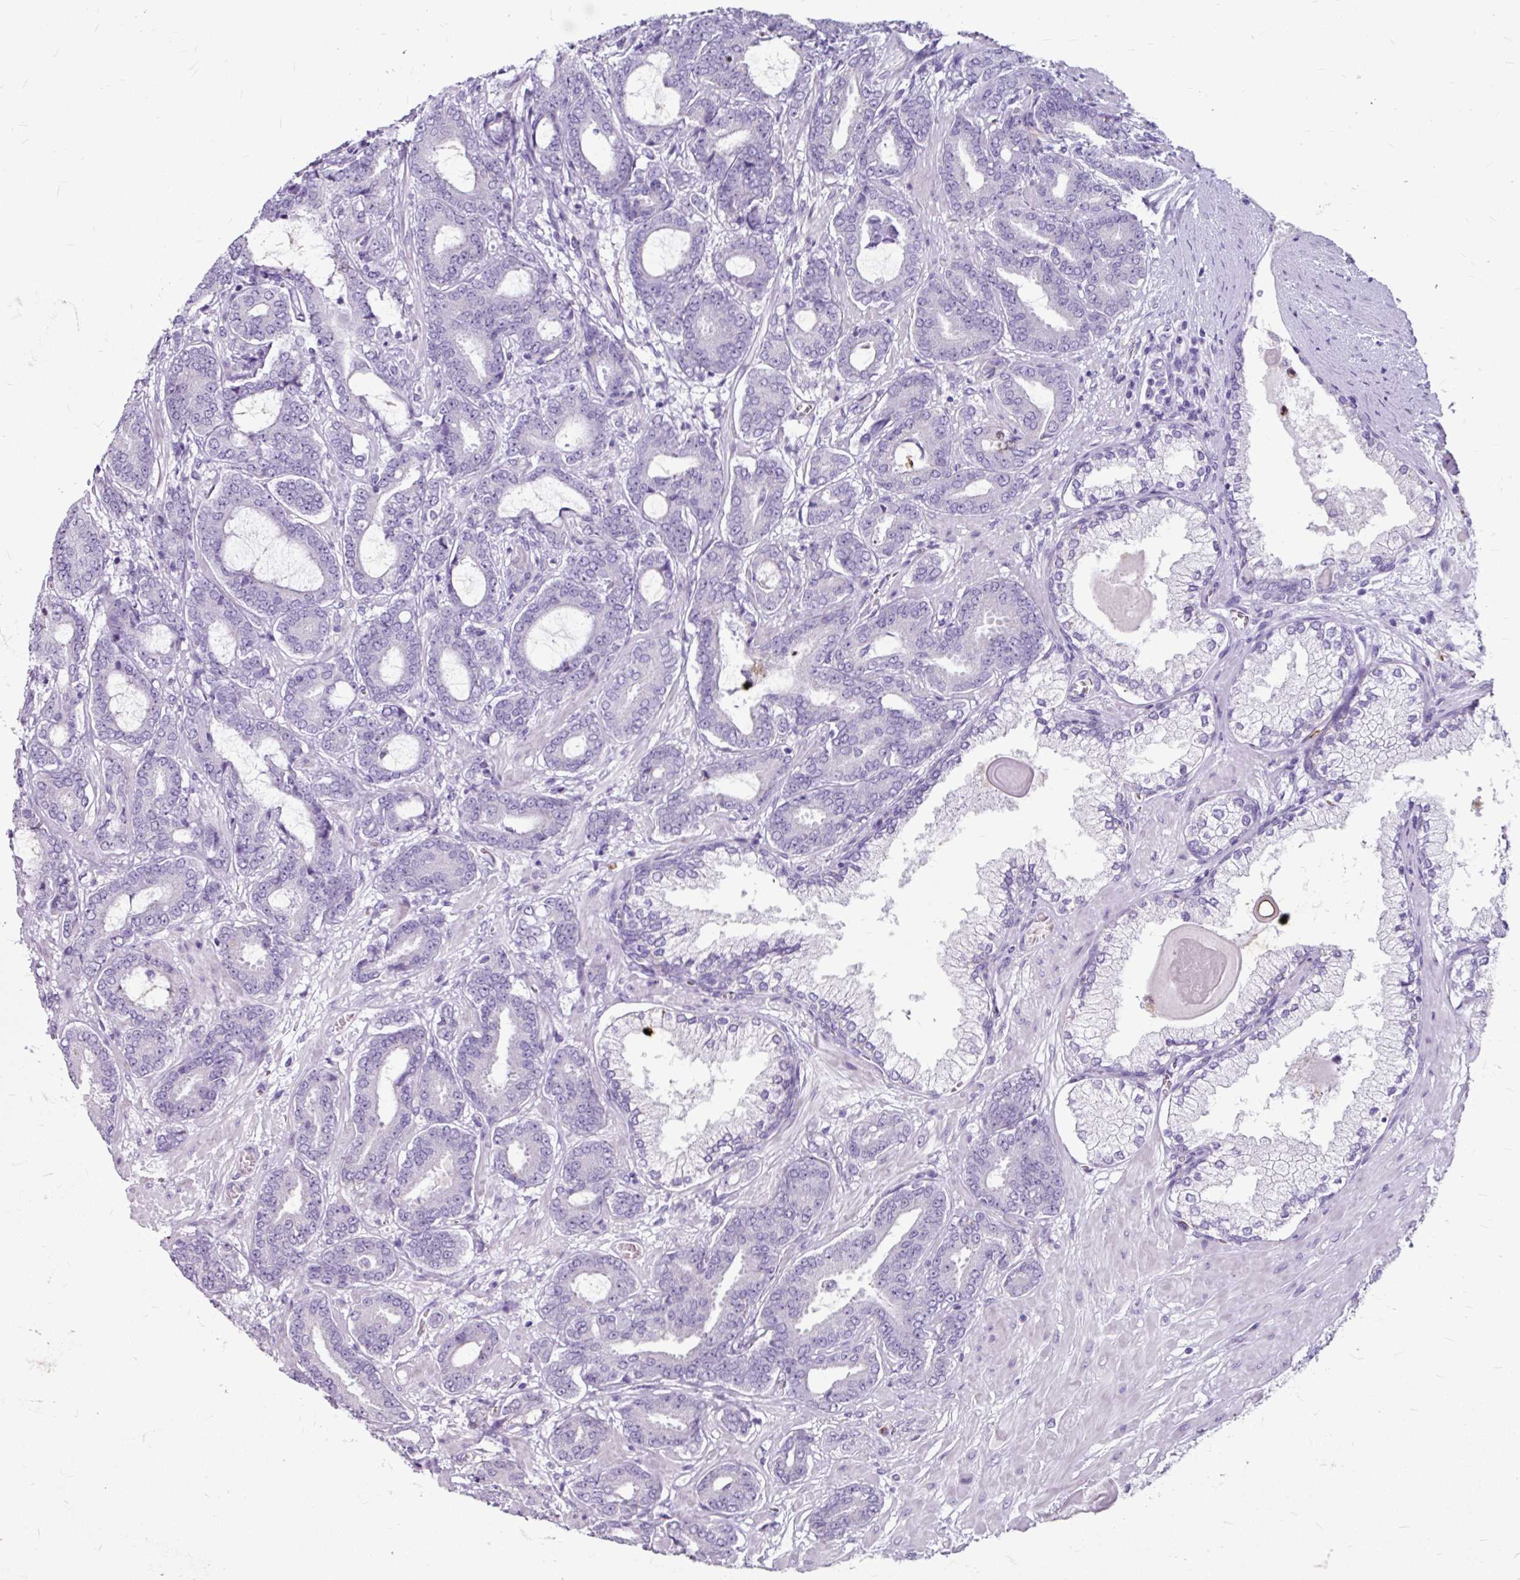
{"staining": {"intensity": "negative", "quantity": "none", "location": "none"}, "tissue": "prostate cancer", "cell_type": "Tumor cells", "image_type": "cancer", "snomed": [{"axis": "morphology", "description": "Adenocarcinoma, Low grade"}, {"axis": "topography", "description": "Prostate and seminal vesicle, NOS"}], "caption": "The photomicrograph shows no significant staining in tumor cells of adenocarcinoma (low-grade) (prostate).", "gene": "ANKRD1", "patient": {"sex": "male", "age": 61}}